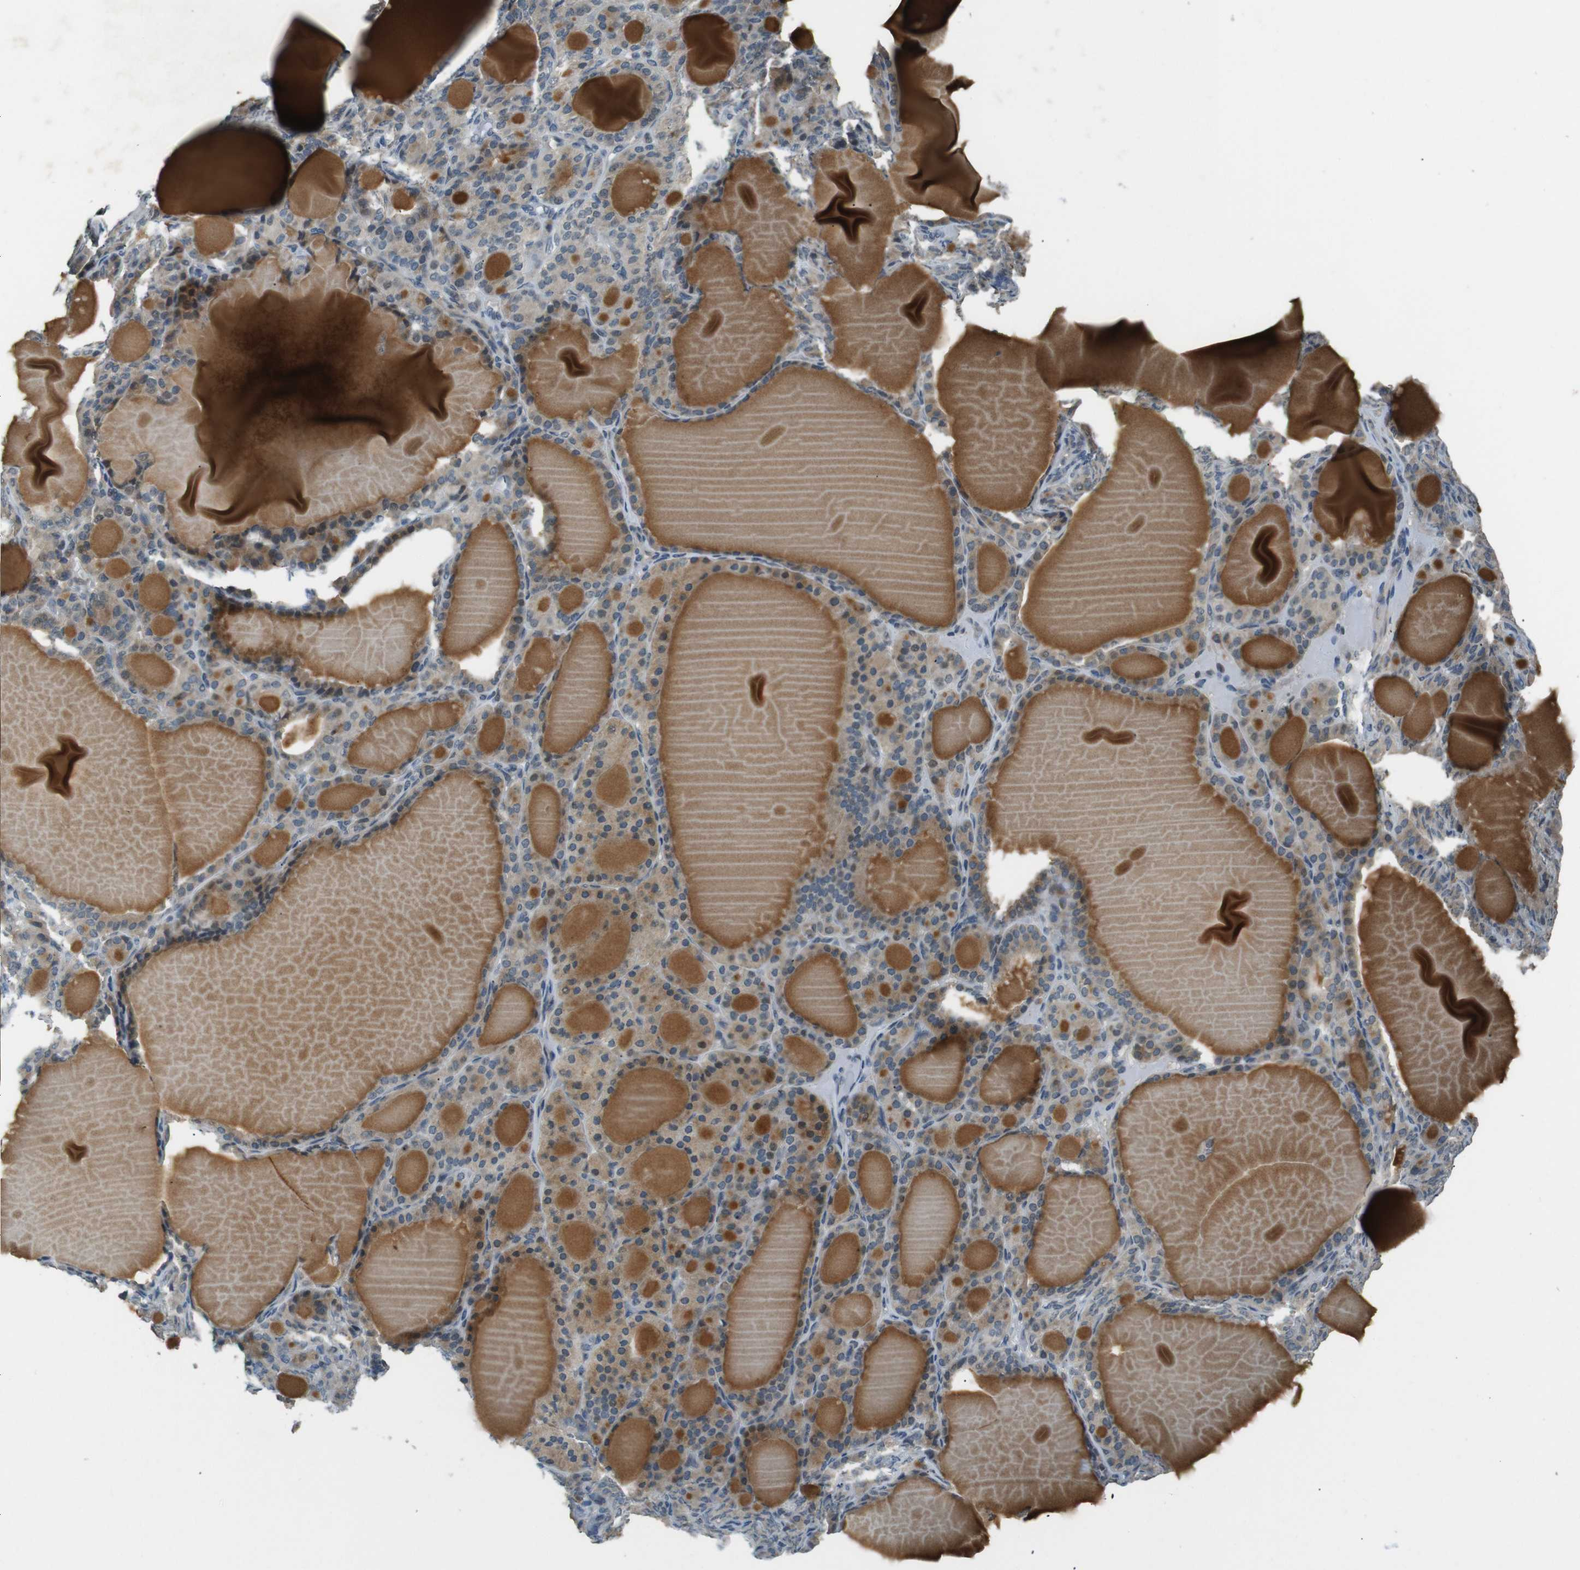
{"staining": {"intensity": "weak", "quantity": ">75%", "location": "cytoplasmic/membranous"}, "tissue": "thyroid gland", "cell_type": "Glandular cells", "image_type": "normal", "snomed": [{"axis": "morphology", "description": "Normal tissue, NOS"}, {"axis": "topography", "description": "Thyroid gland"}], "caption": "Immunohistochemical staining of unremarkable human thyroid gland displays weak cytoplasmic/membranous protein expression in approximately >75% of glandular cells. The staining was performed using DAB (3,3'-diaminobenzidine), with brown indicating positive protein expression. Nuclei are stained blue with hematoxylin.", "gene": "MAGI2", "patient": {"sex": "female", "age": 28}}